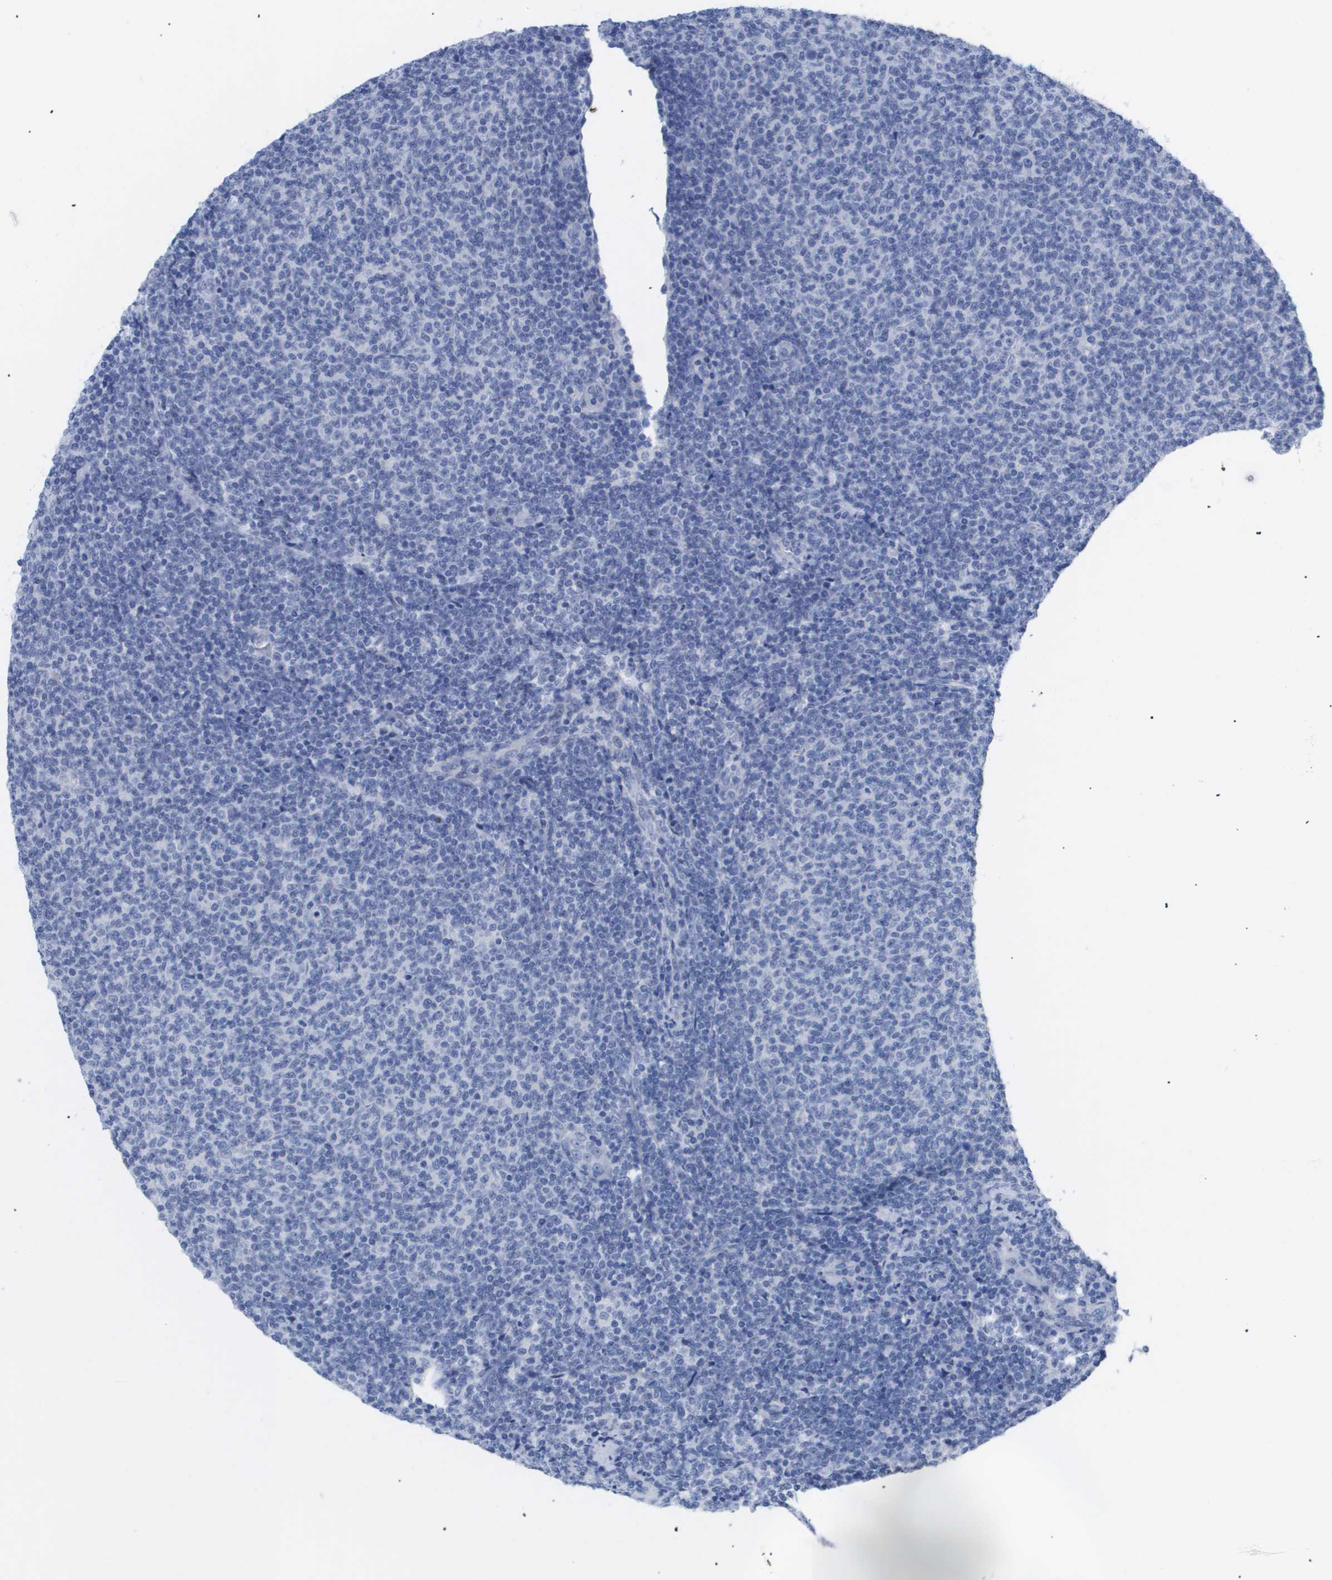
{"staining": {"intensity": "negative", "quantity": "none", "location": "none"}, "tissue": "lymphoma", "cell_type": "Tumor cells", "image_type": "cancer", "snomed": [{"axis": "morphology", "description": "Malignant lymphoma, non-Hodgkin's type, Low grade"}, {"axis": "topography", "description": "Lymph node"}], "caption": "Immunohistochemistry (IHC) of human malignant lymphoma, non-Hodgkin's type (low-grade) demonstrates no positivity in tumor cells.", "gene": "CAV3", "patient": {"sex": "male", "age": 66}}